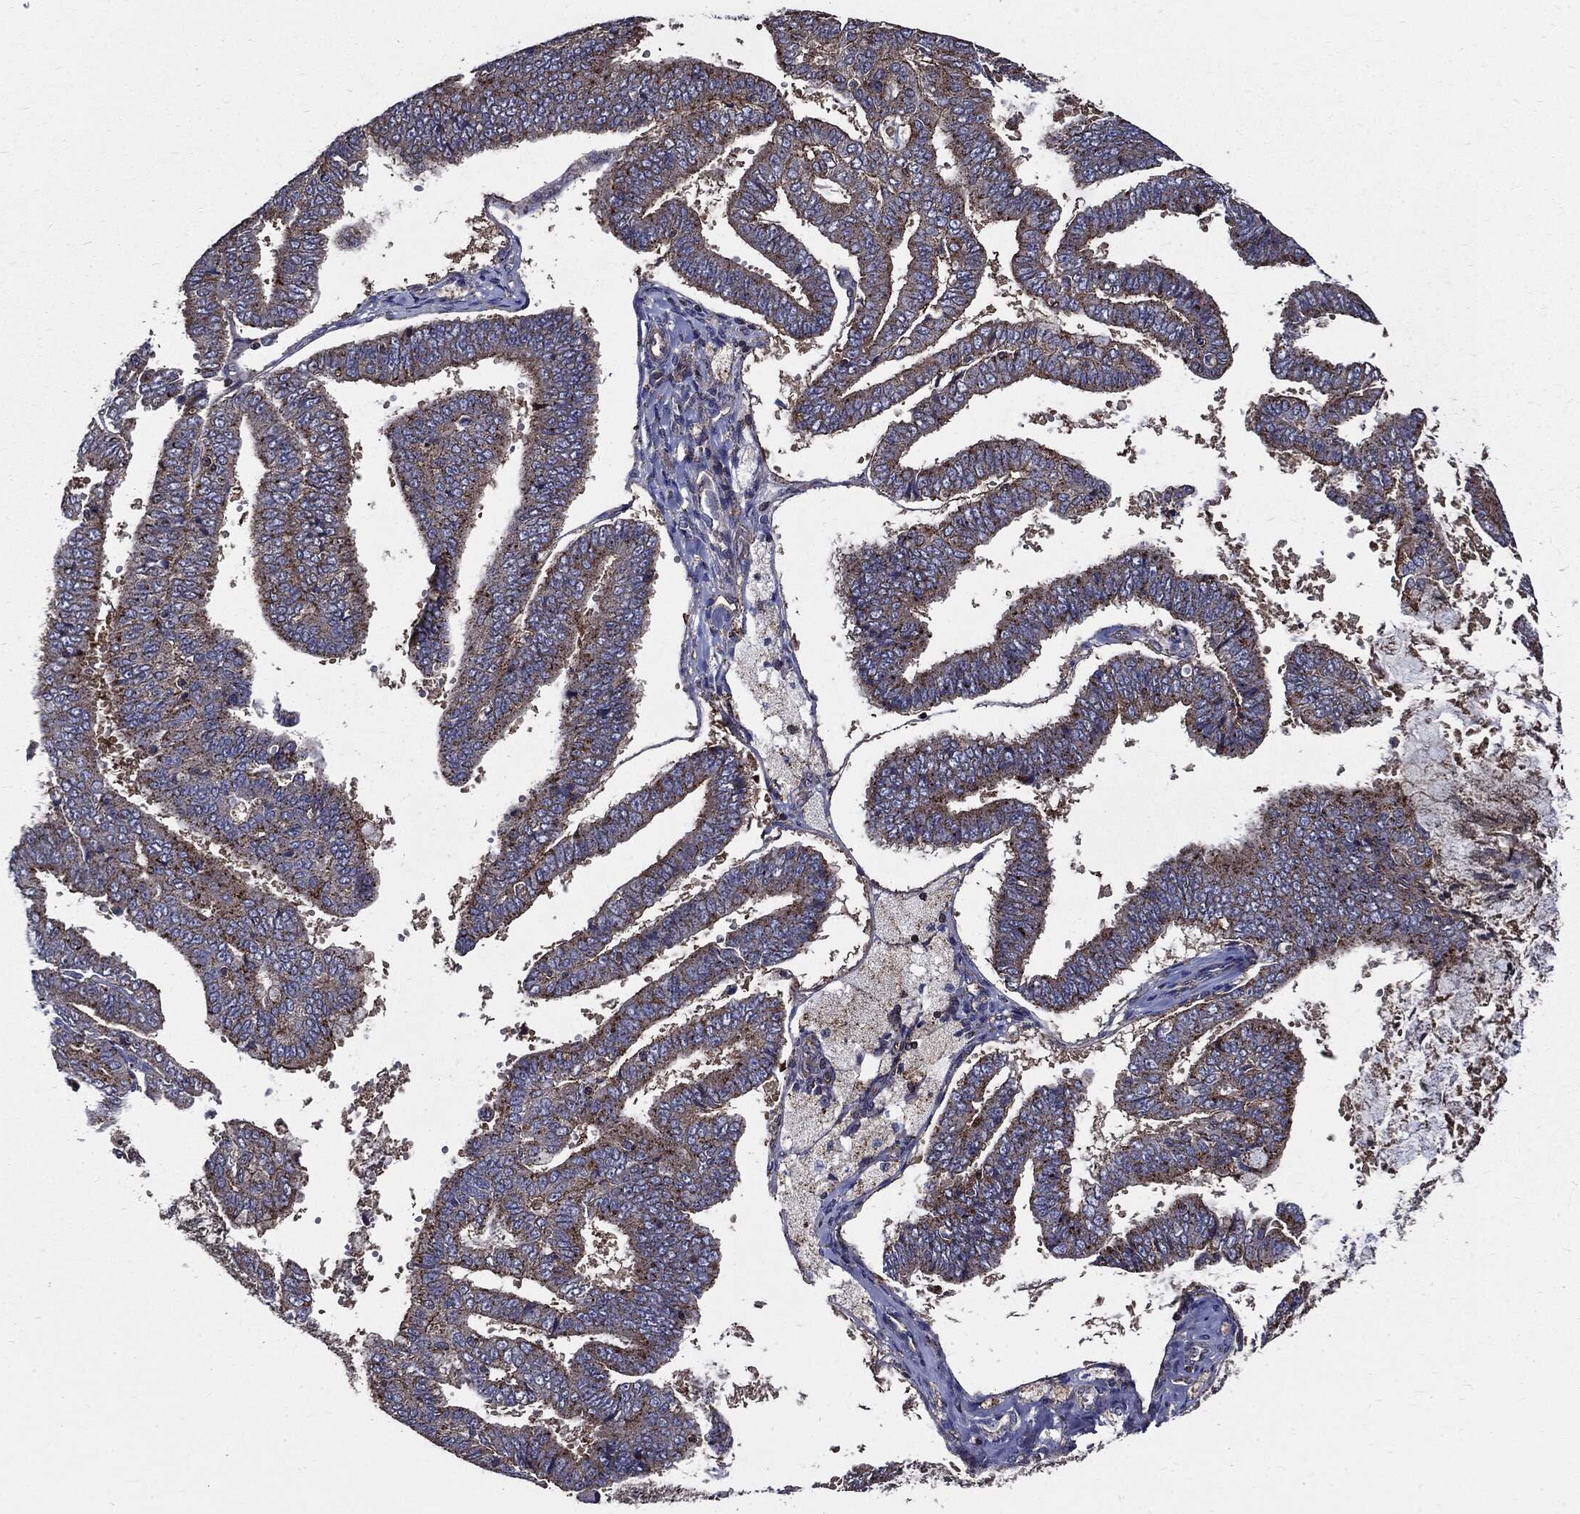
{"staining": {"intensity": "moderate", "quantity": "25%-75%", "location": "cytoplasmic/membranous"}, "tissue": "endometrial cancer", "cell_type": "Tumor cells", "image_type": "cancer", "snomed": [{"axis": "morphology", "description": "Adenocarcinoma, NOS"}, {"axis": "topography", "description": "Endometrium"}], "caption": "Brown immunohistochemical staining in human endometrial cancer (adenocarcinoma) exhibits moderate cytoplasmic/membranous positivity in approximately 25%-75% of tumor cells.", "gene": "PDCD6IP", "patient": {"sex": "female", "age": 63}}